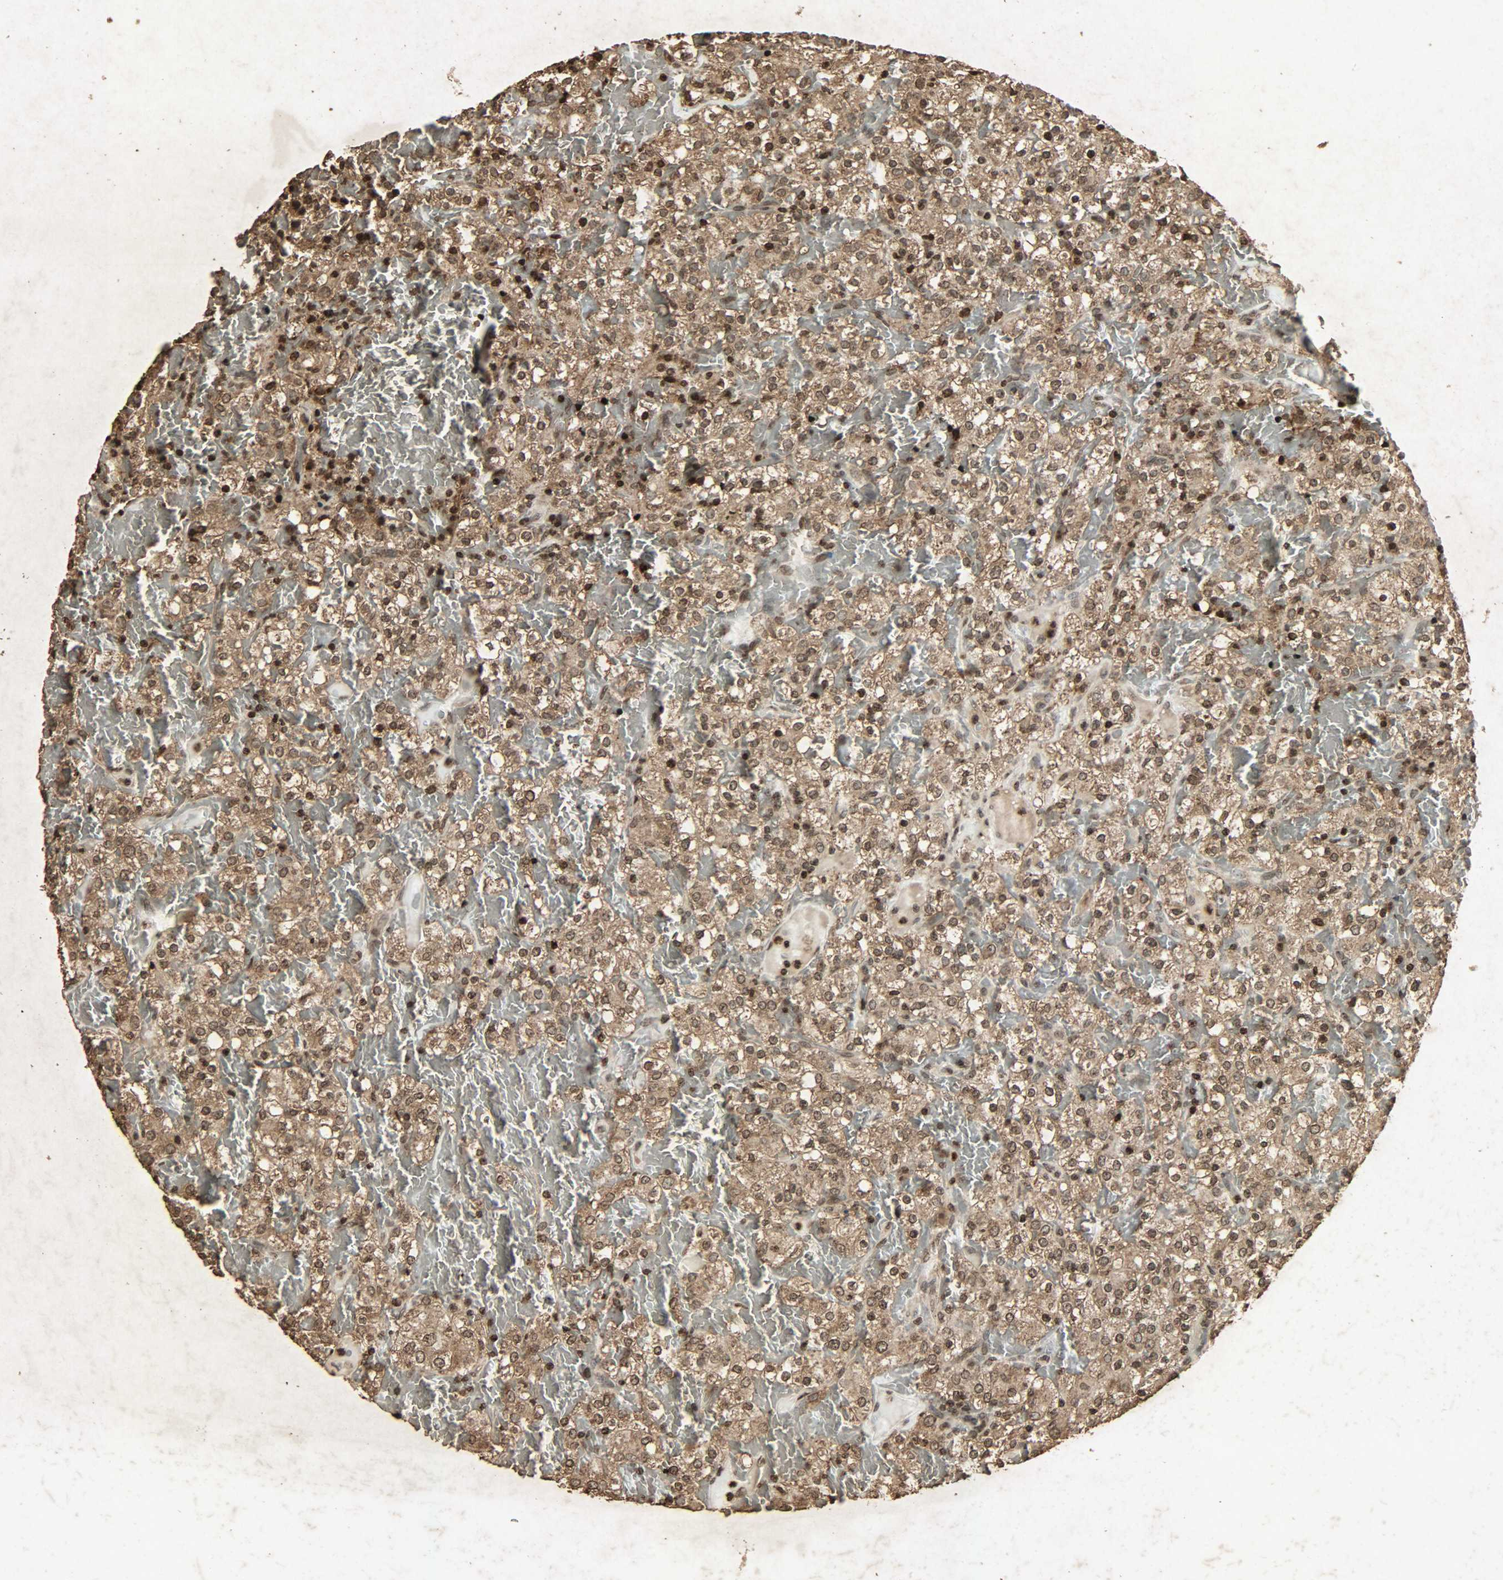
{"staining": {"intensity": "moderate", "quantity": ">75%", "location": "cytoplasmic/membranous,nuclear"}, "tissue": "renal cancer", "cell_type": "Tumor cells", "image_type": "cancer", "snomed": [{"axis": "morphology", "description": "Normal tissue, NOS"}, {"axis": "morphology", "description": "Adenocarcinoma, NOS"}, {"axis": "topography", "description": "Kidney"}], "caption": "Human adenocarcinoma (renal) stained with a brown dye displays moderate cytoplasmic/membranous and nuclear positive staining in about >75% of tumor cells.", "gene": "PPP3R1", "patient": {"sex": "female", "age": 72}}